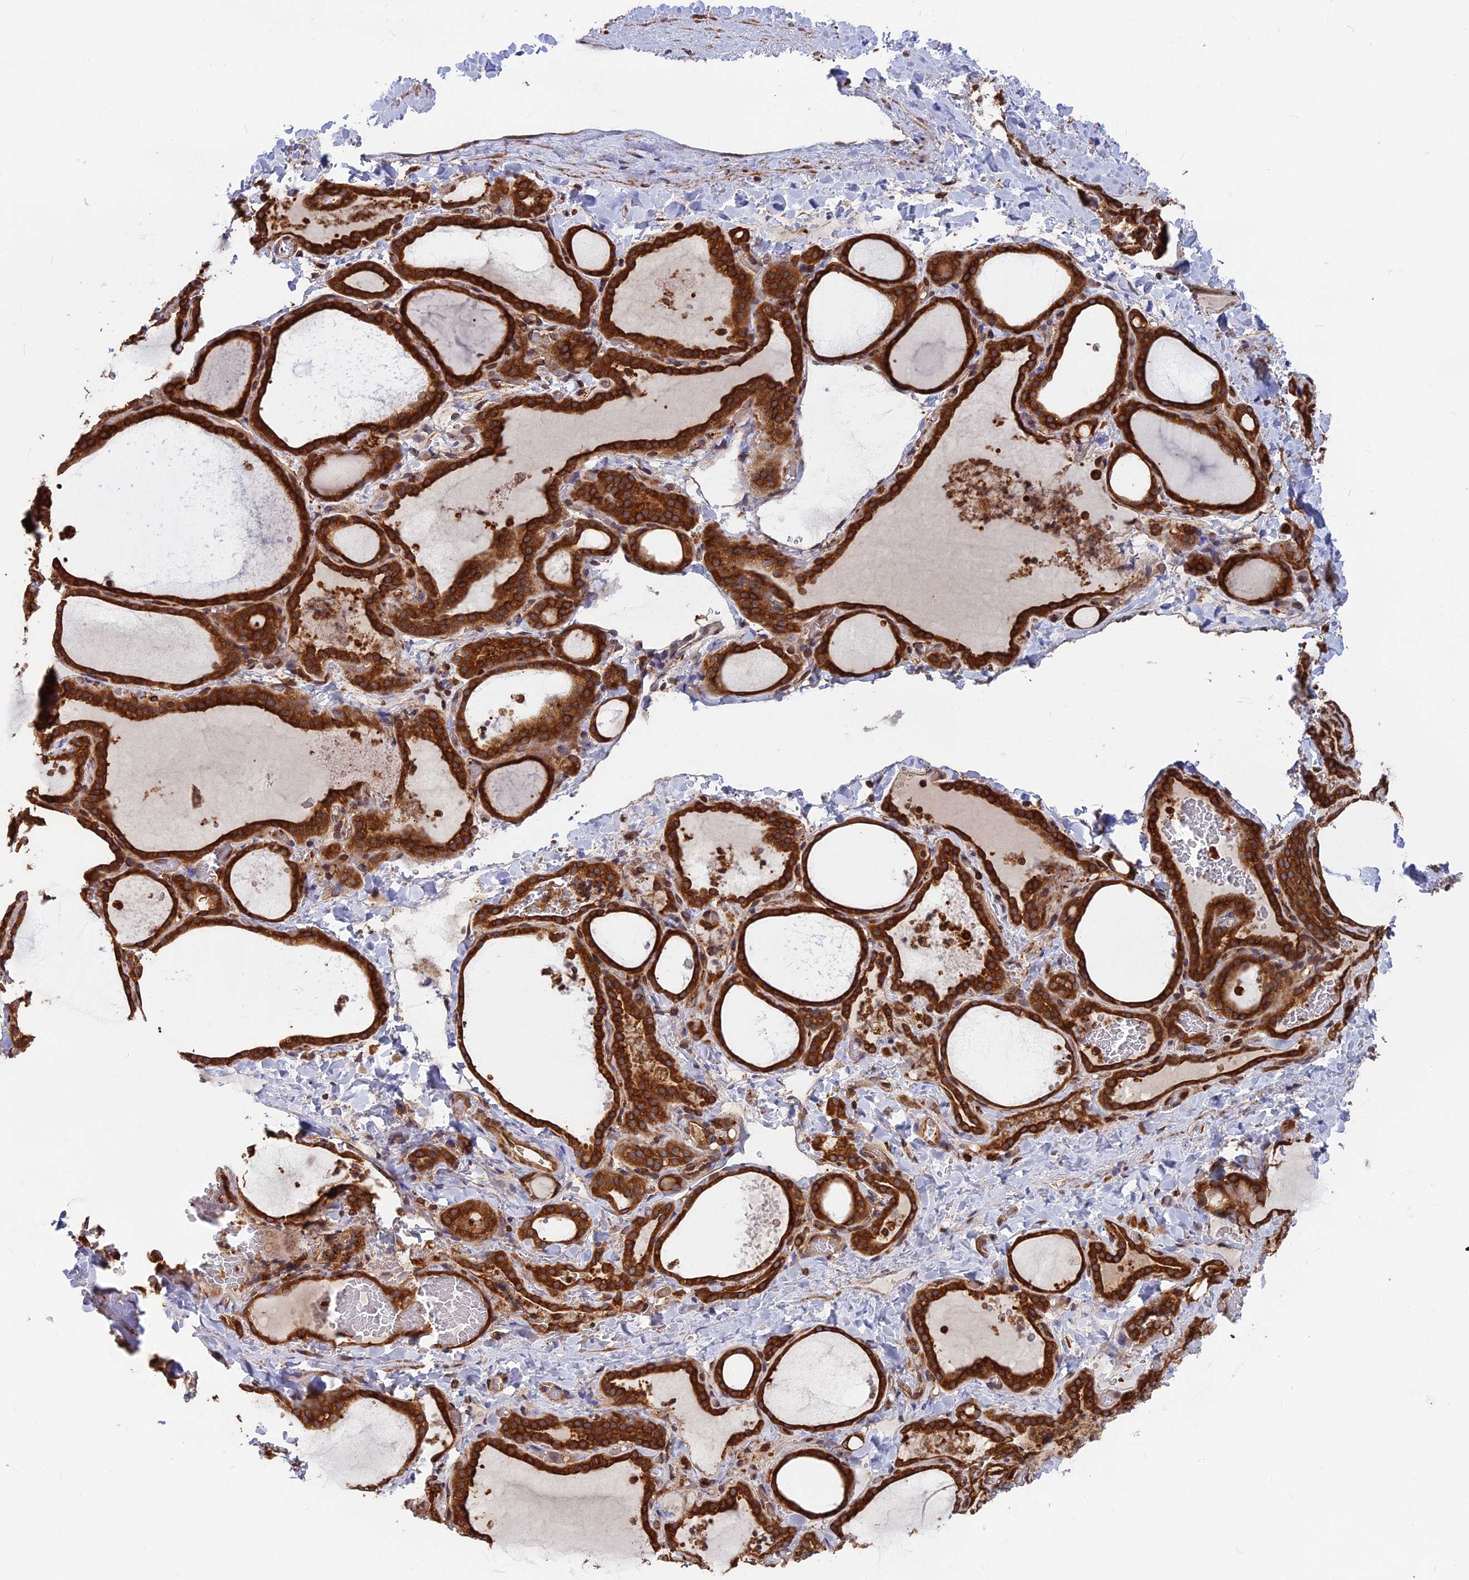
{"staining": {"intensity": "strong", "quantity": ">75%", "location": "cytoplasmic/membranous"}, "tissue": "thyroid gland", "cell_type": "Glandular cells", "image_type": "normal", "snomed": [{"axis": "morphology", "description": "Normal tissue, NOS"}, {"axis": "topography", "description": "Thyroid gland"}], "caption": "Thyroid gland stained with DAB (3,3'-diaminobenzidine) immunohistochemistry demonstrates high levels of strong cytoplasmic/membranous staining in approximately >75% of glandular cells.", "gene": "WDR1", "patient": {"sex": "female", "age": 22}}